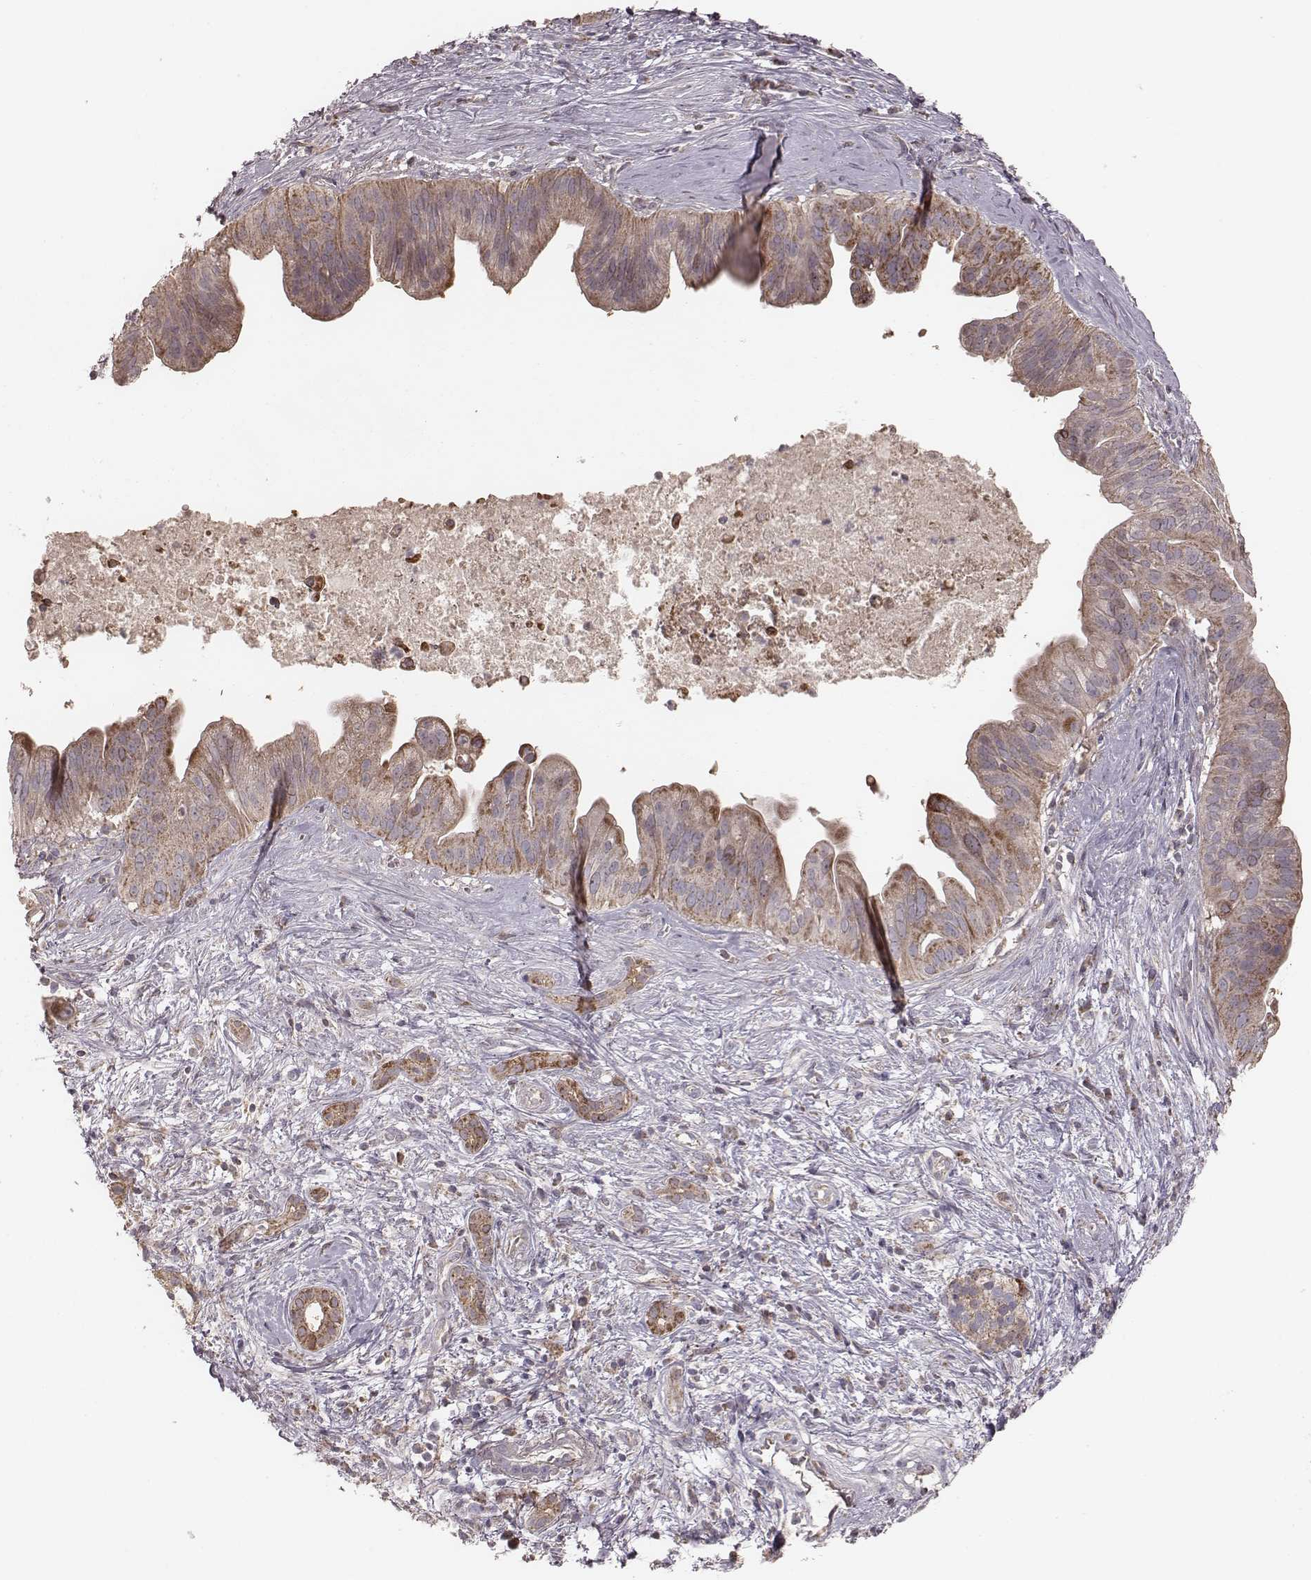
{"staining": {"intensity": "moderate", "quantity": ">75%", "location": "cytoplasmic/membranous"}, "tissue": "pancreatic cancer", "cell_type": "Tumor cells", "image_type": "cancer", "snomed": [{"axis": "morphology", "description": "Adenocarcinoma, NOS"}, {"axis": "topography", "description": "Pancreas"}], "caption": "A brown stain shows moderate cytoplasmic/membranous expression of a protein in pancreatic cancer (adenocarcinoma) tumor cells. (brown staining indicates protein expression, while blue staining denotes nuclei).", "gene": "MRPS27", "patient": {"sex": "male", "age": 61}}